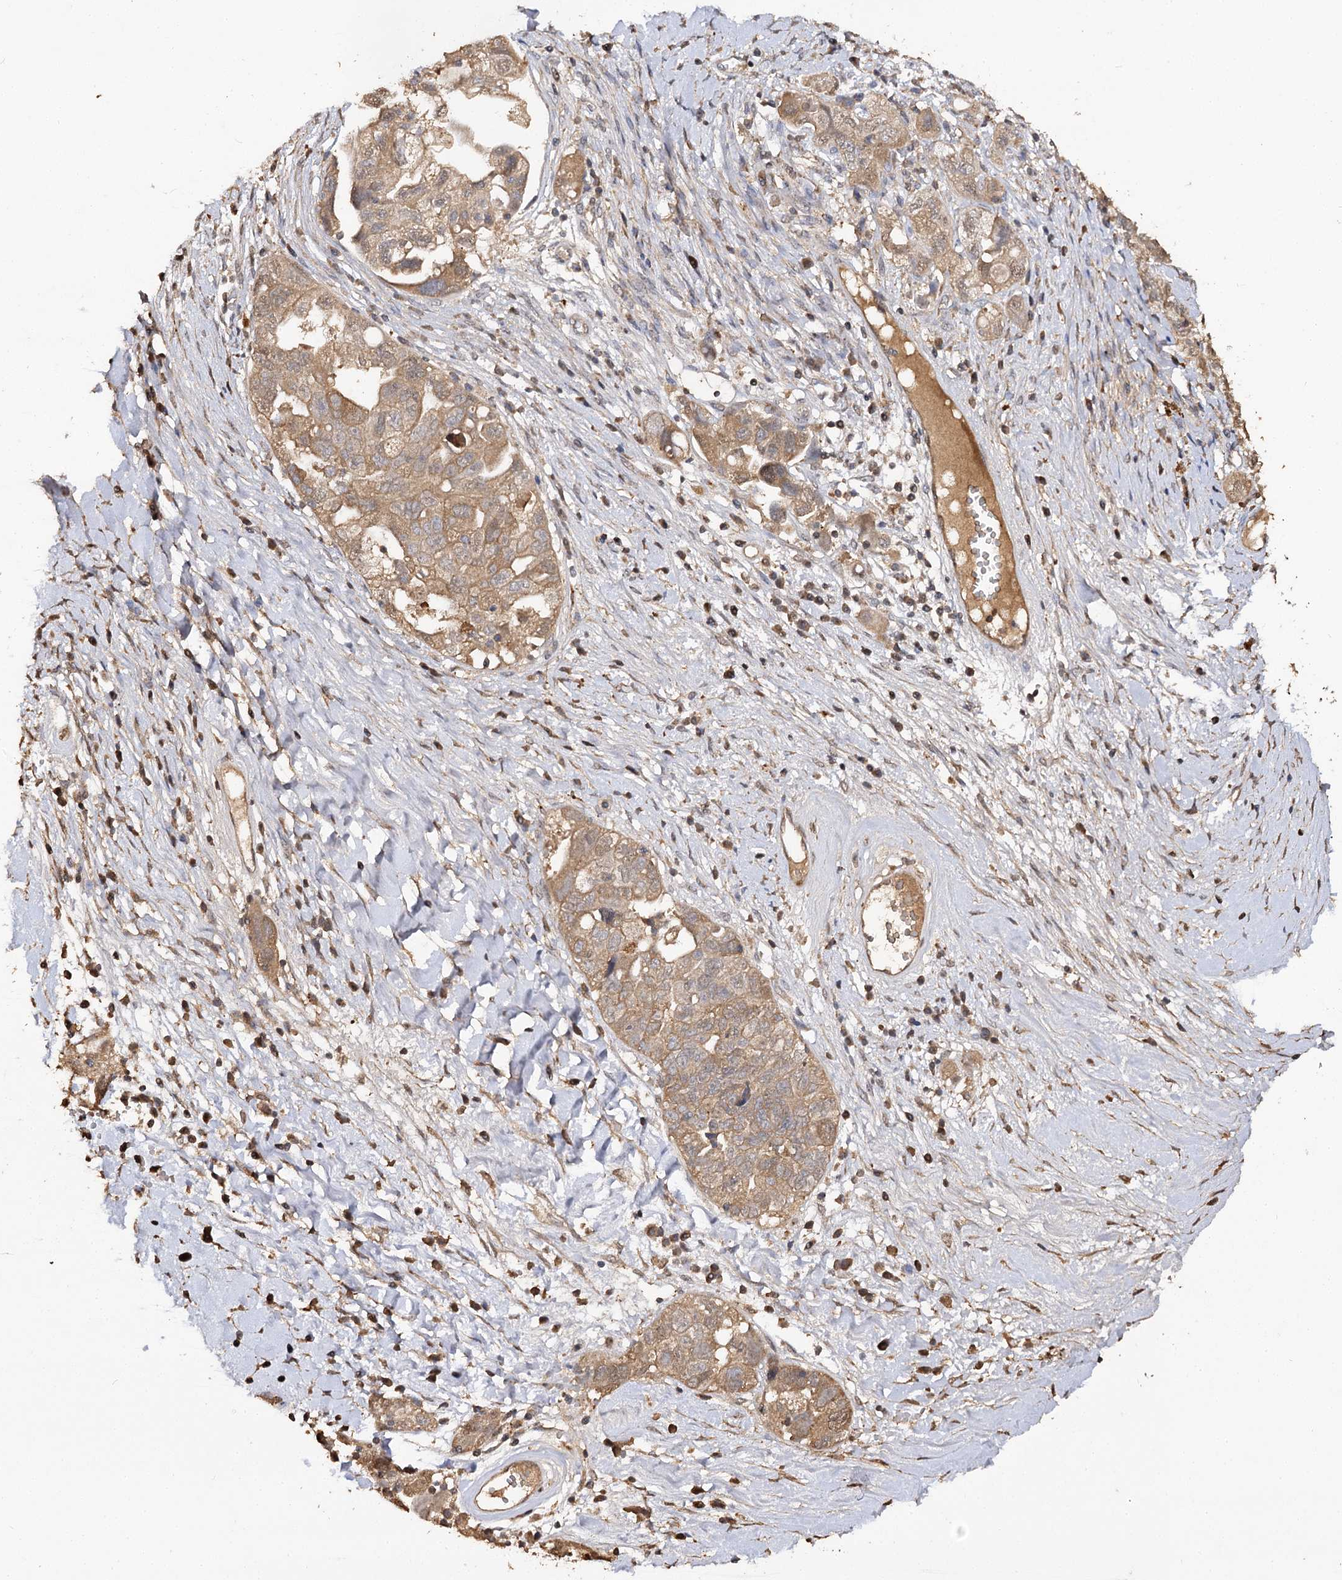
{"staining": {"intensity": "moderate", "quantity": ">75%", "location": "cytoplasmic/membranous"}, "tissue": "ovarian cancer", "cell_type": "Tumor cells", "image_type": "cancer", "snomed": [{"axis": "morphology", "description": "Carcinoma, NOS"}, {"axis": "morphology", "description": "Cystadenocarcinoma, serous, NOS"}, {"axis": "topography", "description": "Ovary"}], "caption": "Approximately >75% of tumor cells in ovarian serous cystadenocarcinoma show moderate cytoplasmic/membranous protein positivity as visualized by brown immunohistochemical staining.", "gene": "ARL13A", "patient": {"sex": "female", "age": 69}}